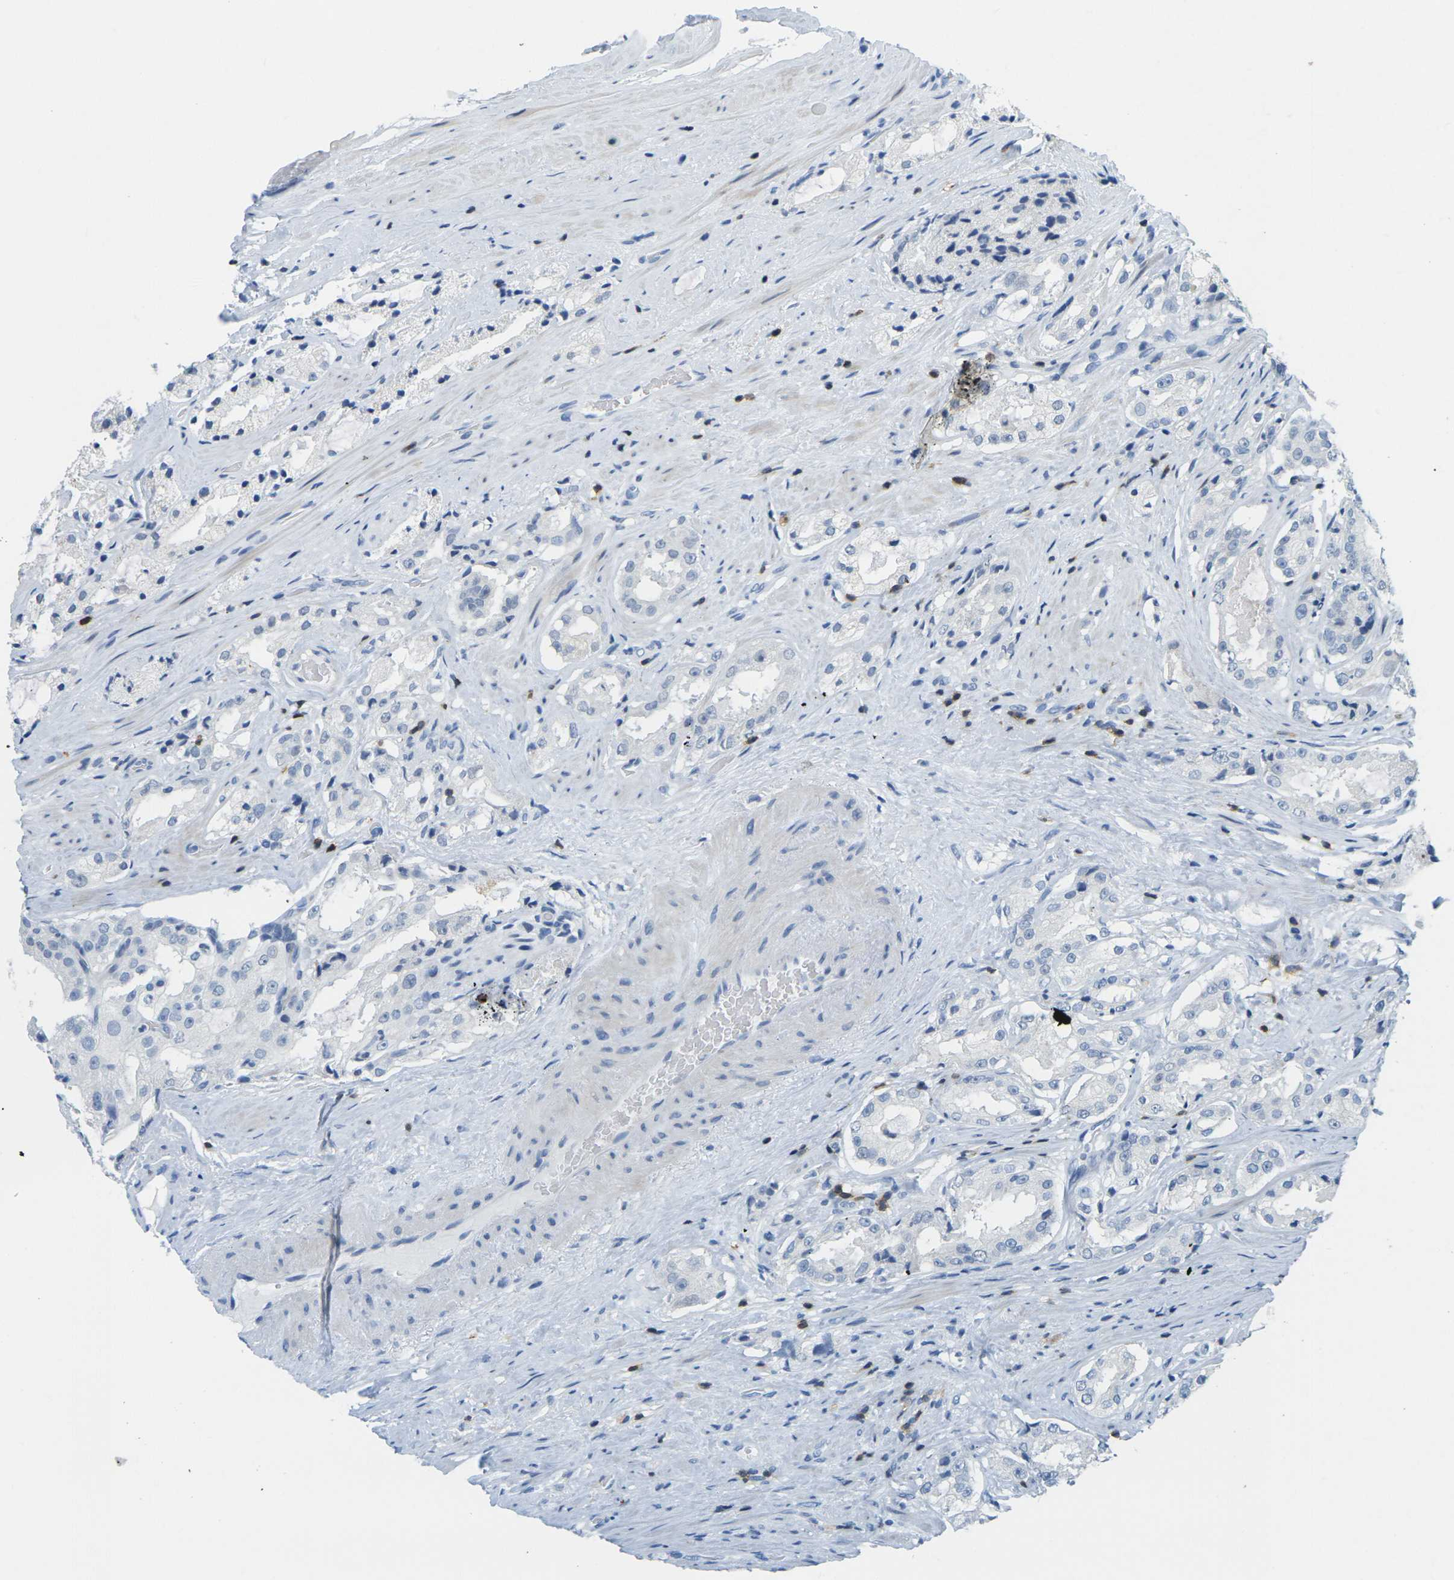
{"staining": {"intensity": "negative", "quantity": "none", "location": "none"}, "tissue": "prostate cancer", "cell_type": "Tumor cells", "image_type": "cancer", "snomed": [{"axis": "morphology", "description": "Adenocarcinoma, High grade"}, {"axis": "topography", "description": "Prostate"}], "caption": "This is an immunohistochemistry (IHC) photomicrograph of adenocarcinoma (high-grade) (prostate). There is no staining in tumor cells.", "gene": "CD3D", "patient": {"sex": "male", "age": 73}}